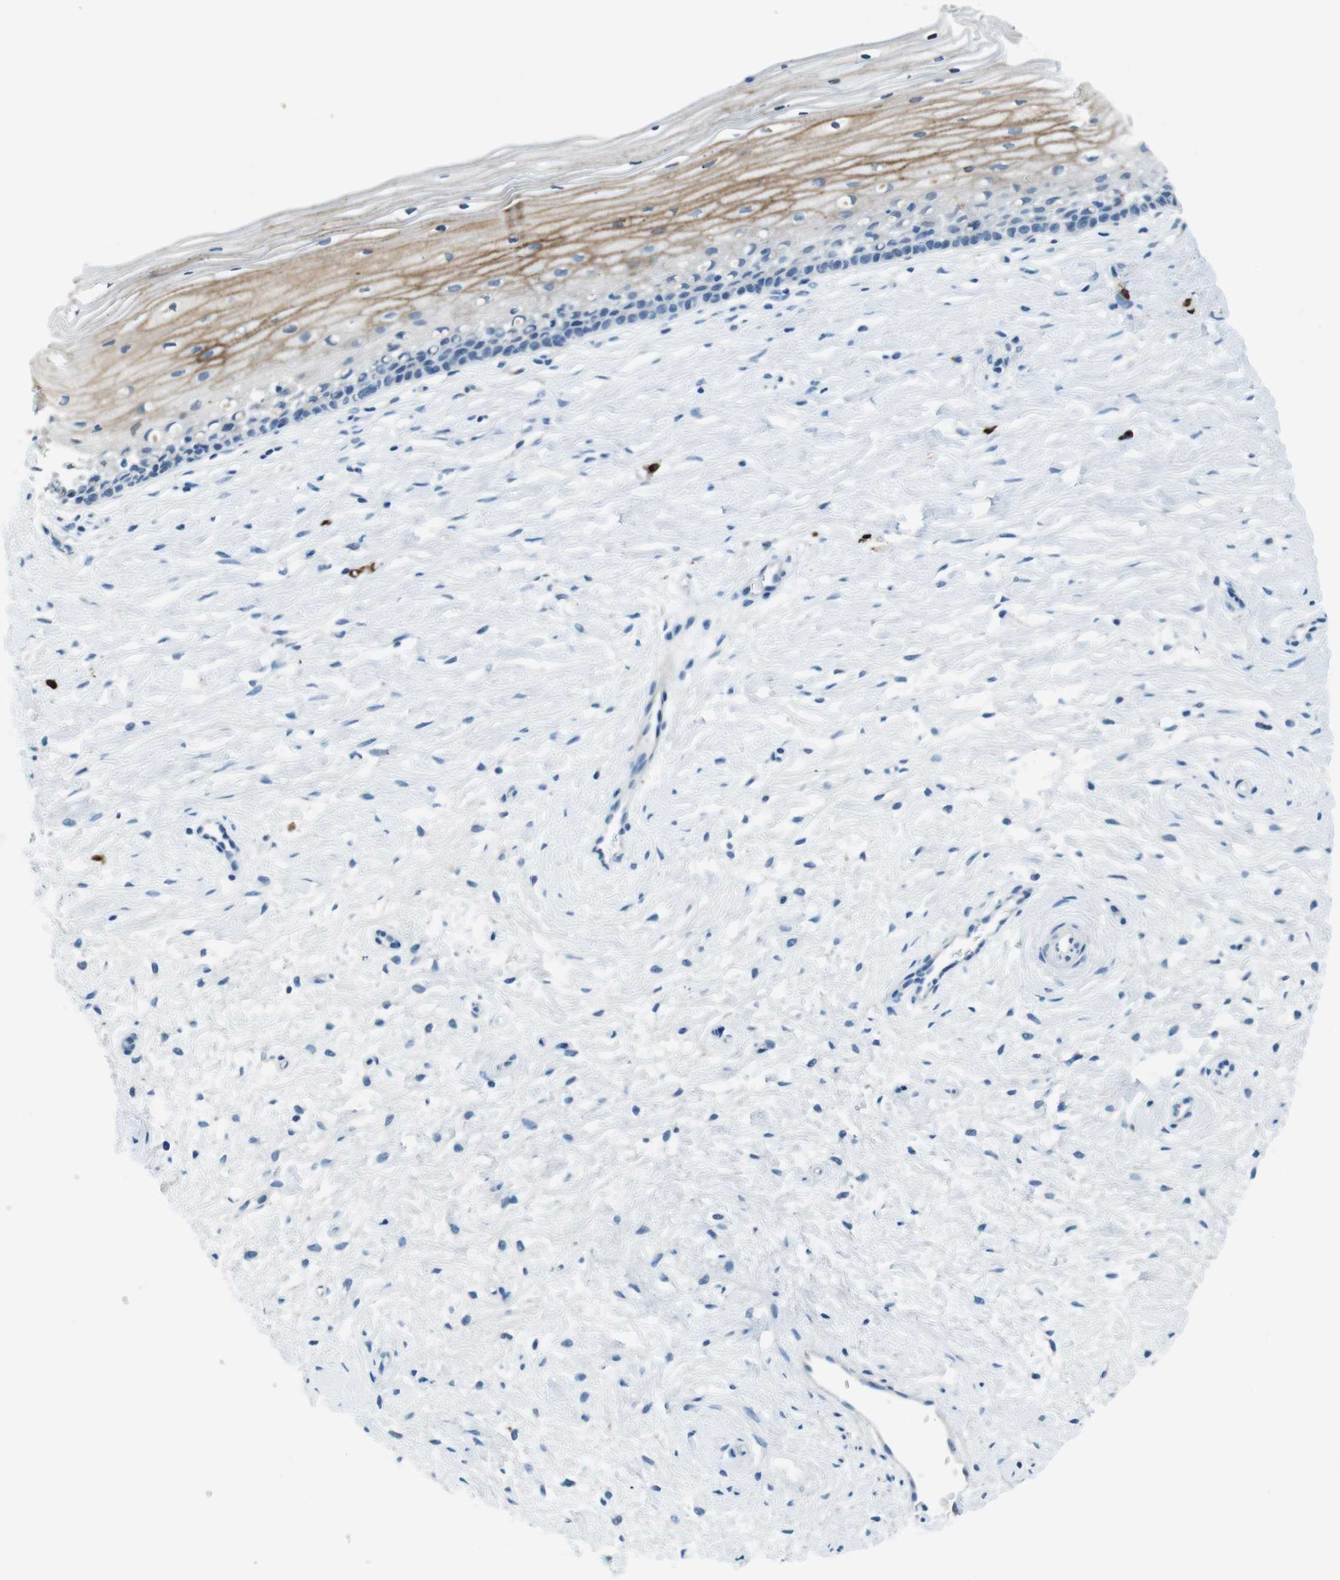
{"staining": {"intensity": "weak", "quantity": "<25%", "location": "cytoplasmic/membranous"}, "tissue": "cervix", "cell_type": "Glandular cells", "image_type": "normal", "snomed": [{"axis": "morphology", "description": "Normal tissue, NOS"}, {"axis": "topography", "description": "Cervix"}], "caption": "High power microscopy image of an immunohistochemistry (IHC) histopathology image of benign cervix, revealing no significant positivity in glandular cells. The staining is performed using DAB (3,3'-diaminobenzidine) brown chromogen with nuclei counter-stained in using hematoxylin.", "gene": "SLC35A3", "patient": {"sex": "female", "age": 39}}